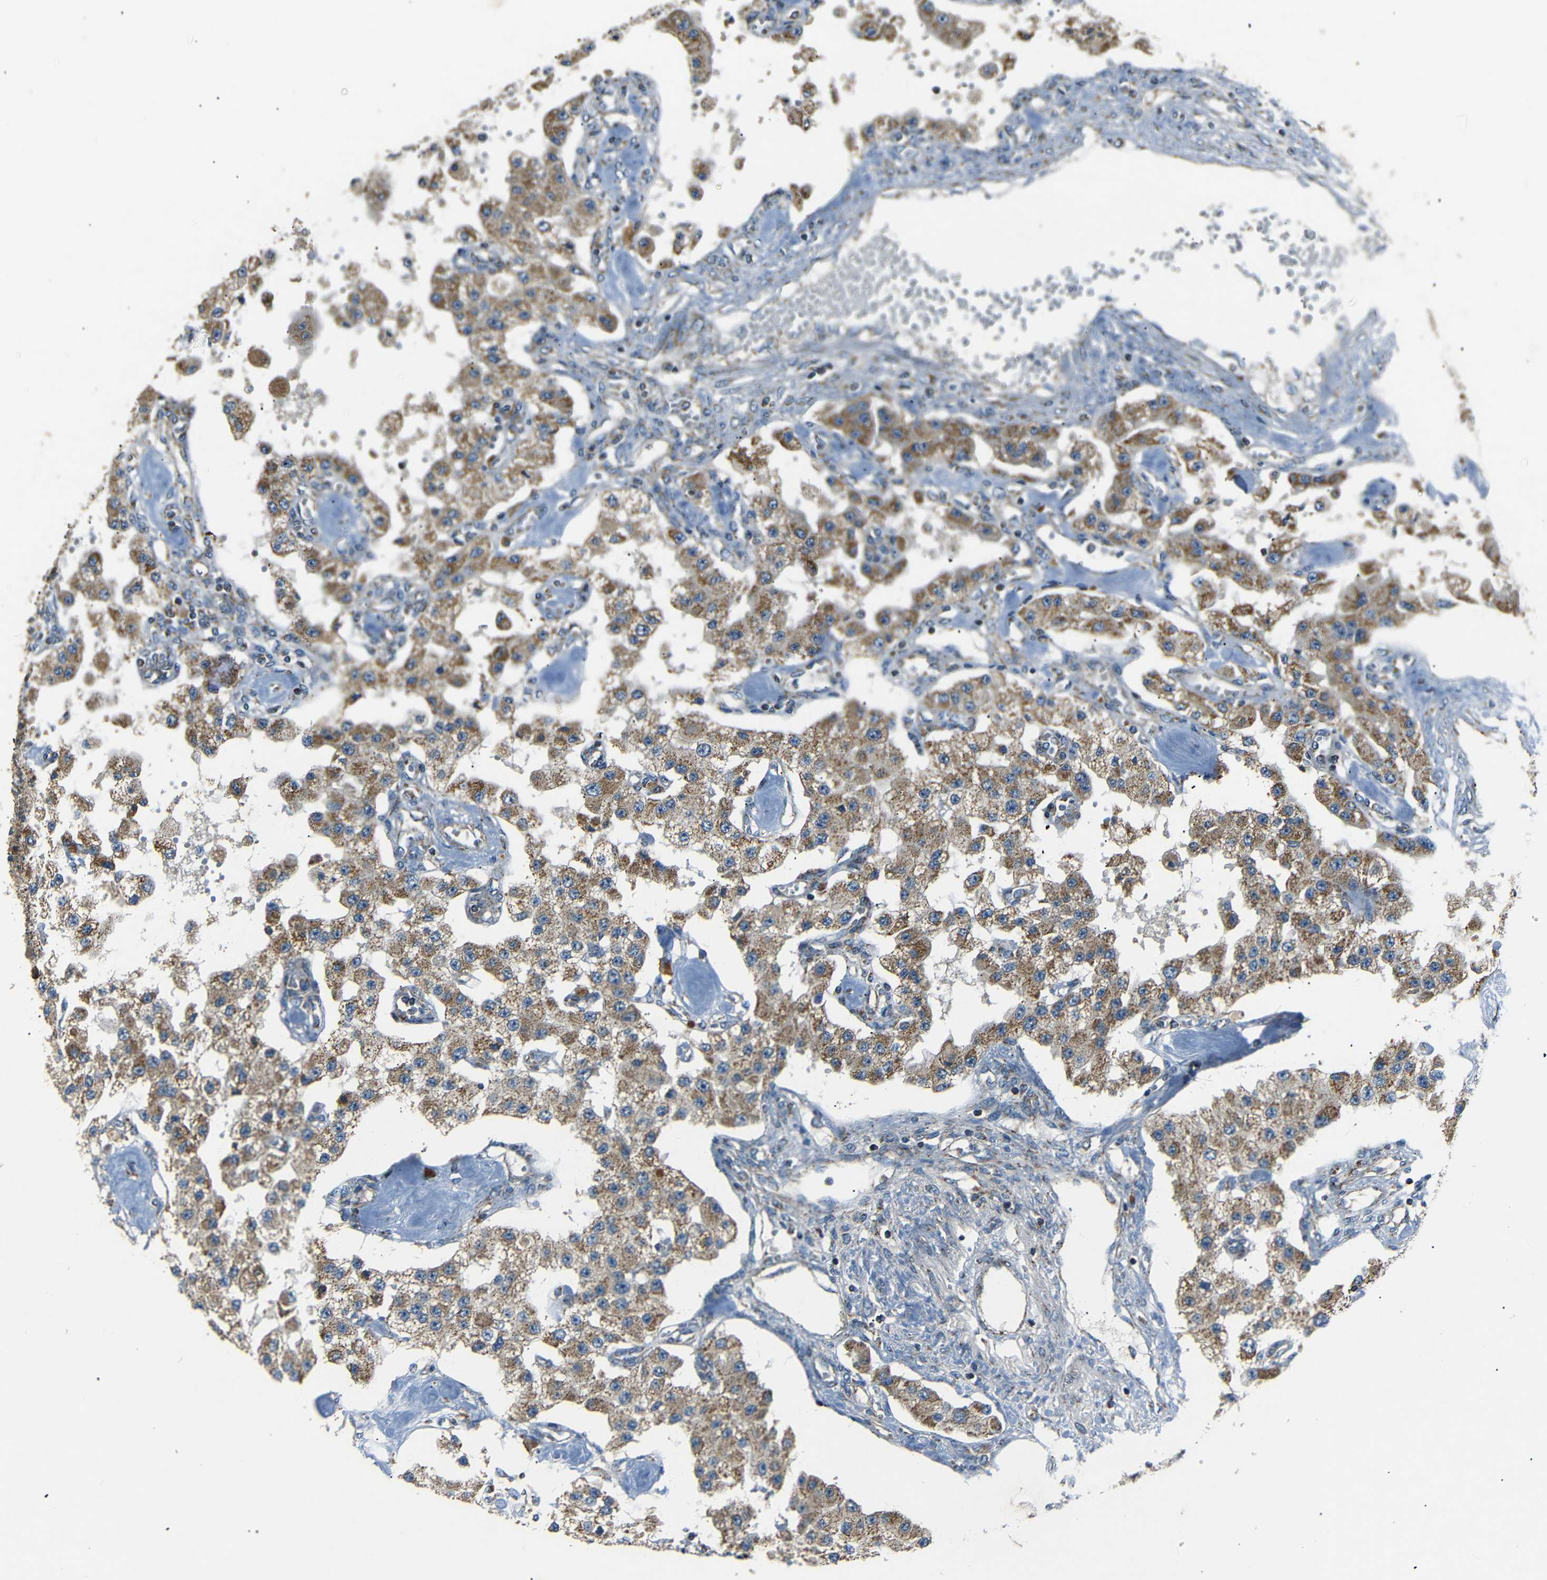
{"staining": {"intensity": "moderate", "quantity": ">75%", "location": "cytoplasmic/membranous"}, "tissue": "carcinoid", "cell_type": "Tumor cells", "image_type": "cancer", "snomed": [{"axis": "morphology", "description": "Carcinoid, malignant, NOS"}, {"axis": "topography", "description": "Pancreas"}], "caption": "Brown immunohistochemical staining in human carcinoid shows moderate cytoplasmic/membranous positivity in approximately >75% of tumor cells.", "gene": "NETO2", "patient": {"sex": "male", "age": 41}}